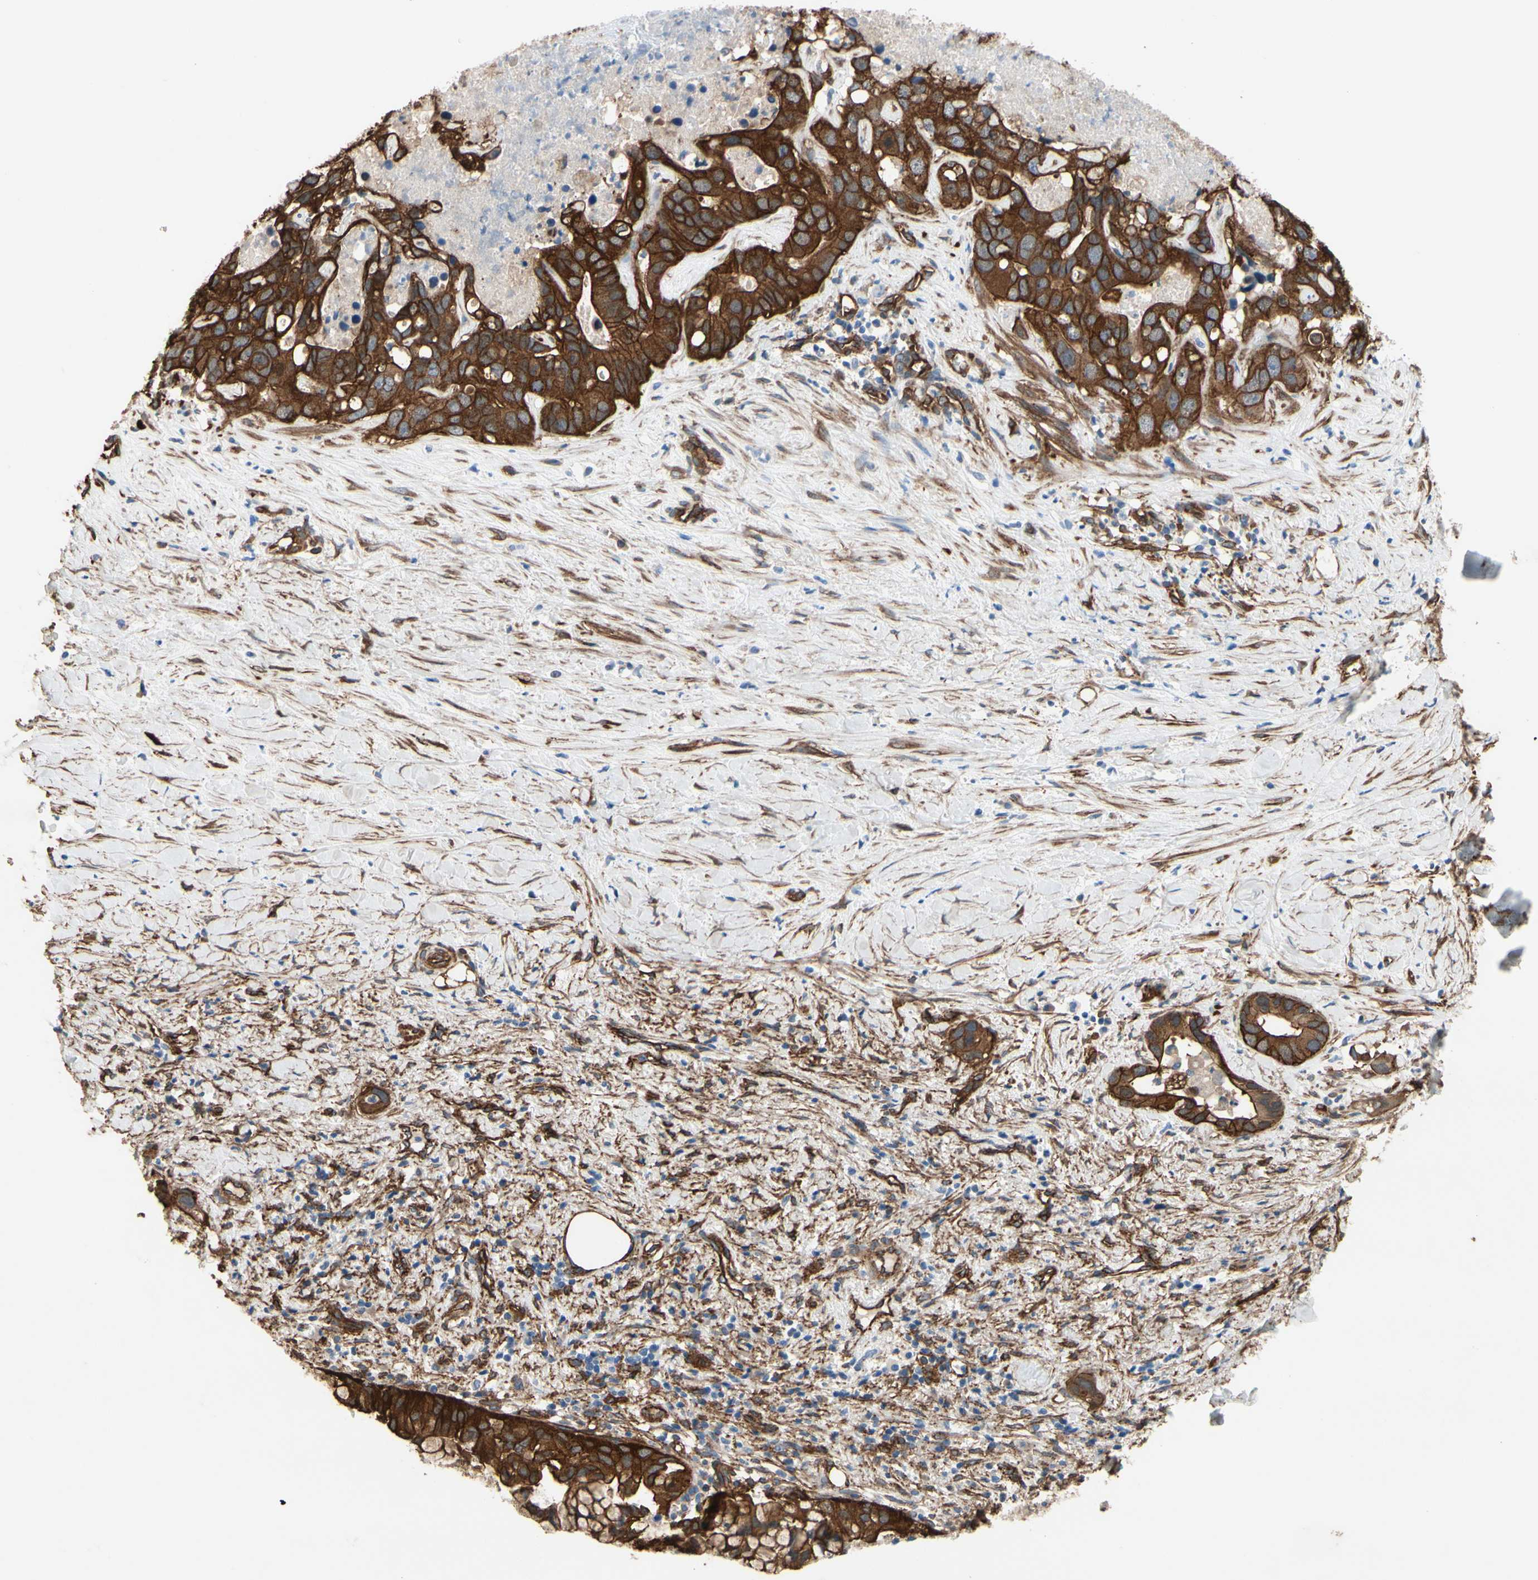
{"staining": {"intensity": "strong", "quantity": ">75%", "location": "cytoplasmic/membranous"}, "tissue": "liver cancer", "cell_type": "Tumor cells", "image_type": "cancer", "snomed": [{"axis": "morphology", "description": "Cholangiocarcinoma"}, {"axis": "topography", "description": "Liver"}], "caption": "IHC (DAB) staining of liver cholangiocarcinoma displays strong cytoplasmic/membranous protein staining in approximately >75% of tumor cells.", "gene": "CTTNBP2", "patient": {"sex": "female", "age": 65}}